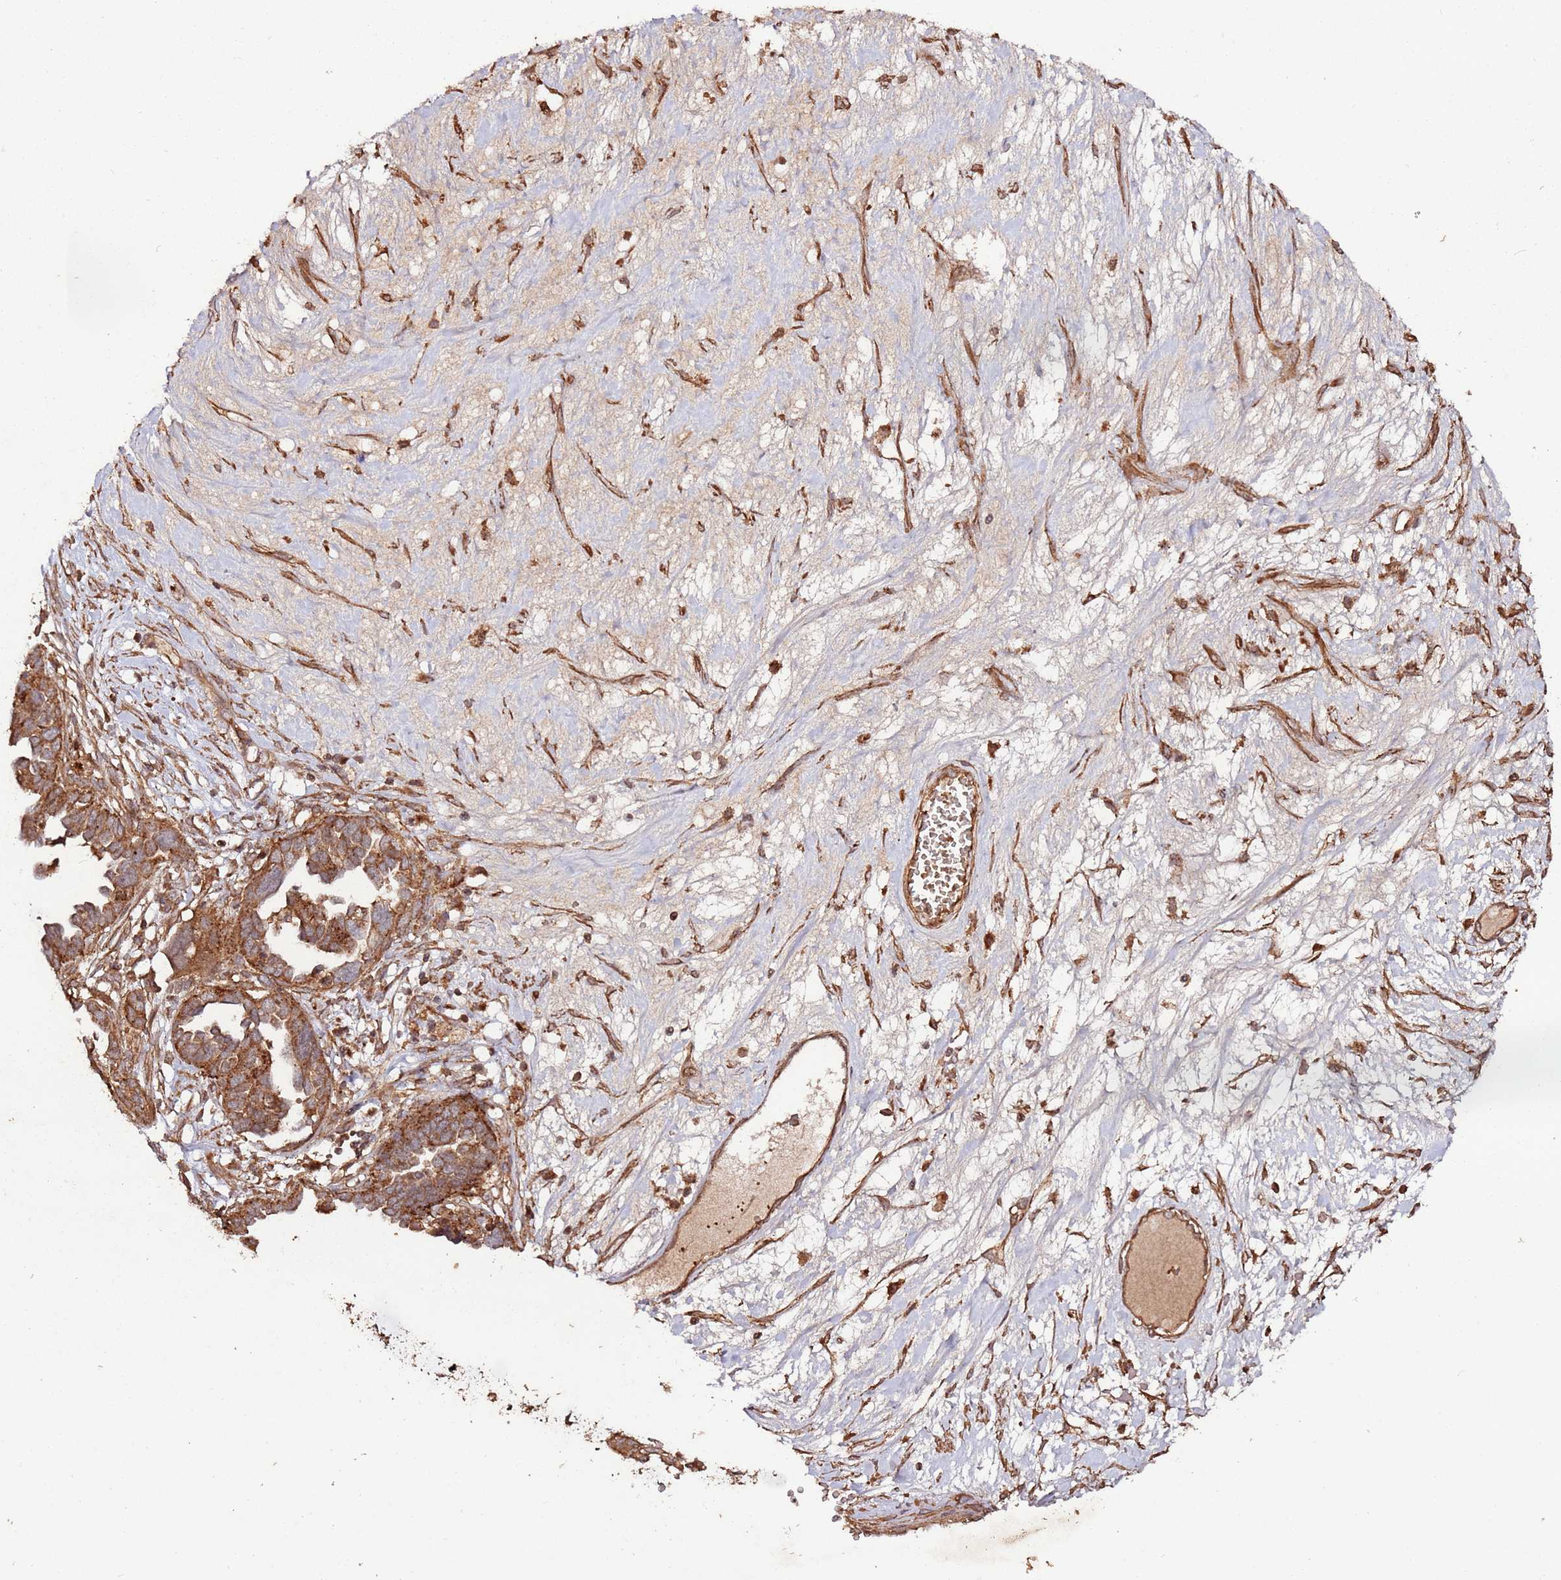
{"staining": {"intensity": "strong", "quantity": ">75%", "location": "cytoplasmic/membranous"}, "tissue": "ovarian cancer", "cell_type": "Tumor cells", "image_type": "cancer", "snomed": [{"axis": "morphology", "description": "Cystadenocarcinoma, serous, NOS"}, {"axis": "topography", "description": "Ovary"}], "caption": "An image showing strong cytoplasmic/membranous staining in about >75% of tumor cells in serous cystadenocarcinoma (ovarian), as visualized by brown immunohistochemical staining.", "gene": "FAM186A", "patient": {"sex": "female", "age": 54}}